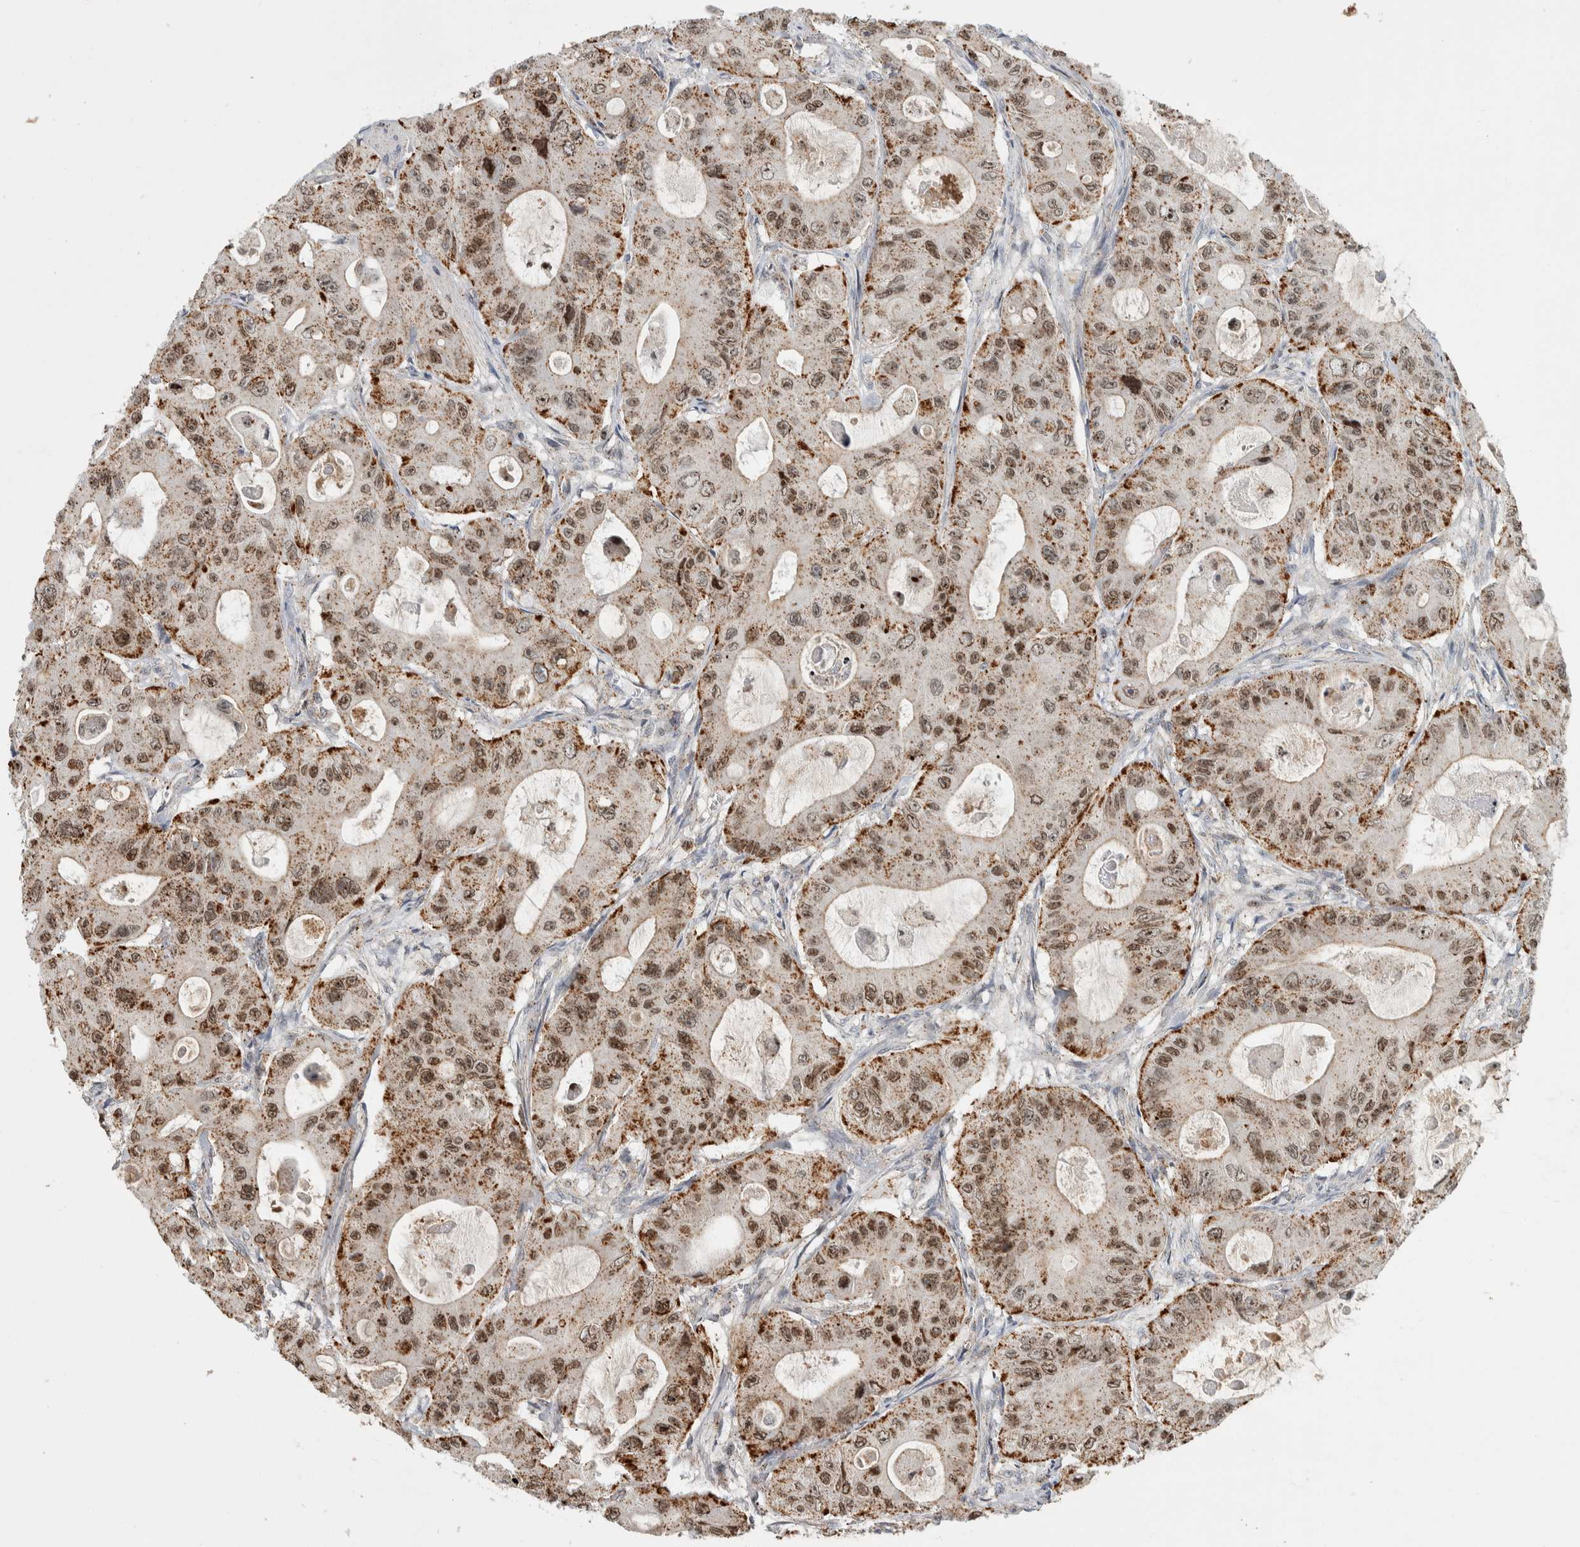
{"staining": {"intensity": "moderate", "quantity": ">75%", "location": "cytoplasmic/membranous,nuclear"}, "tissue": "colorectal cancer", "cell_type": "Tumor cells", "image_type": "cancer", "snomed": [{"axis": "morphology", "description": "Adenocarcinoma, NOS"}, {"axis": "topography", "description": "Colon"}], "caption": "Tumor cells display moderate cytoplasmic/membranous and nuclear positivity in approximately >75% of cells in colorectal cancer.", "gene": "MSL1", "patient": {"sex": "female", "age": 46}}